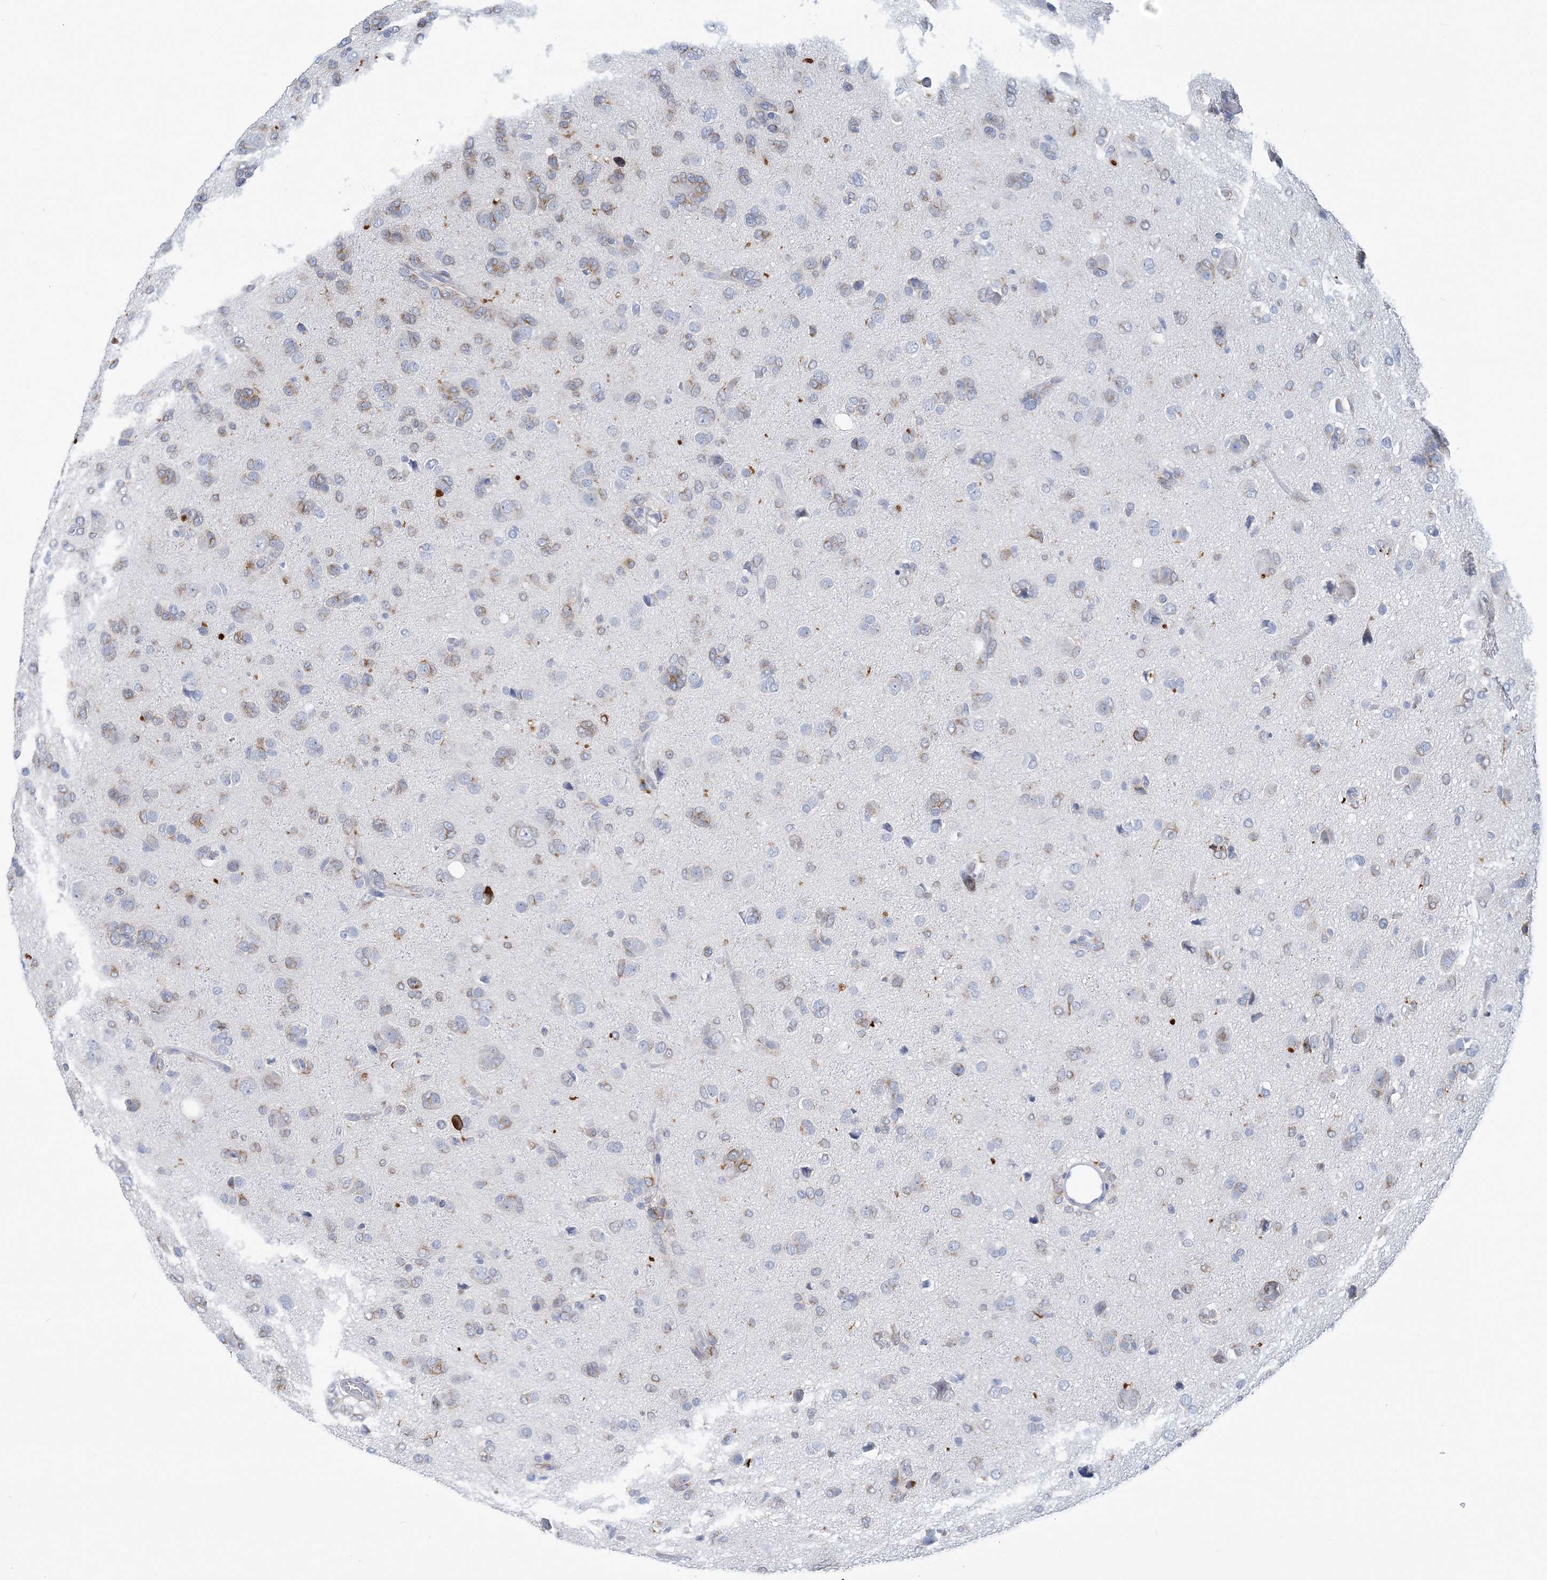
{"staining": {"intensity": "weak", "quantity": "<25%", "location": "cytoplasmic/membranous"}, "tissue": "glioma", "cell_type": "Tumor cells", "image_type": "cancer", "snomed": [{"axis": "morphology", "description": "Glioma, malignant, High grade"}, {"axis": "topography", "description": "Brain"}], "caption": "IHC photomicrograph of glioma stained for a protein (brown), which displays no staining in tumor cells.", "gene": "PLEKHG4B", "patient": {"sex": "female", "age": 59}}